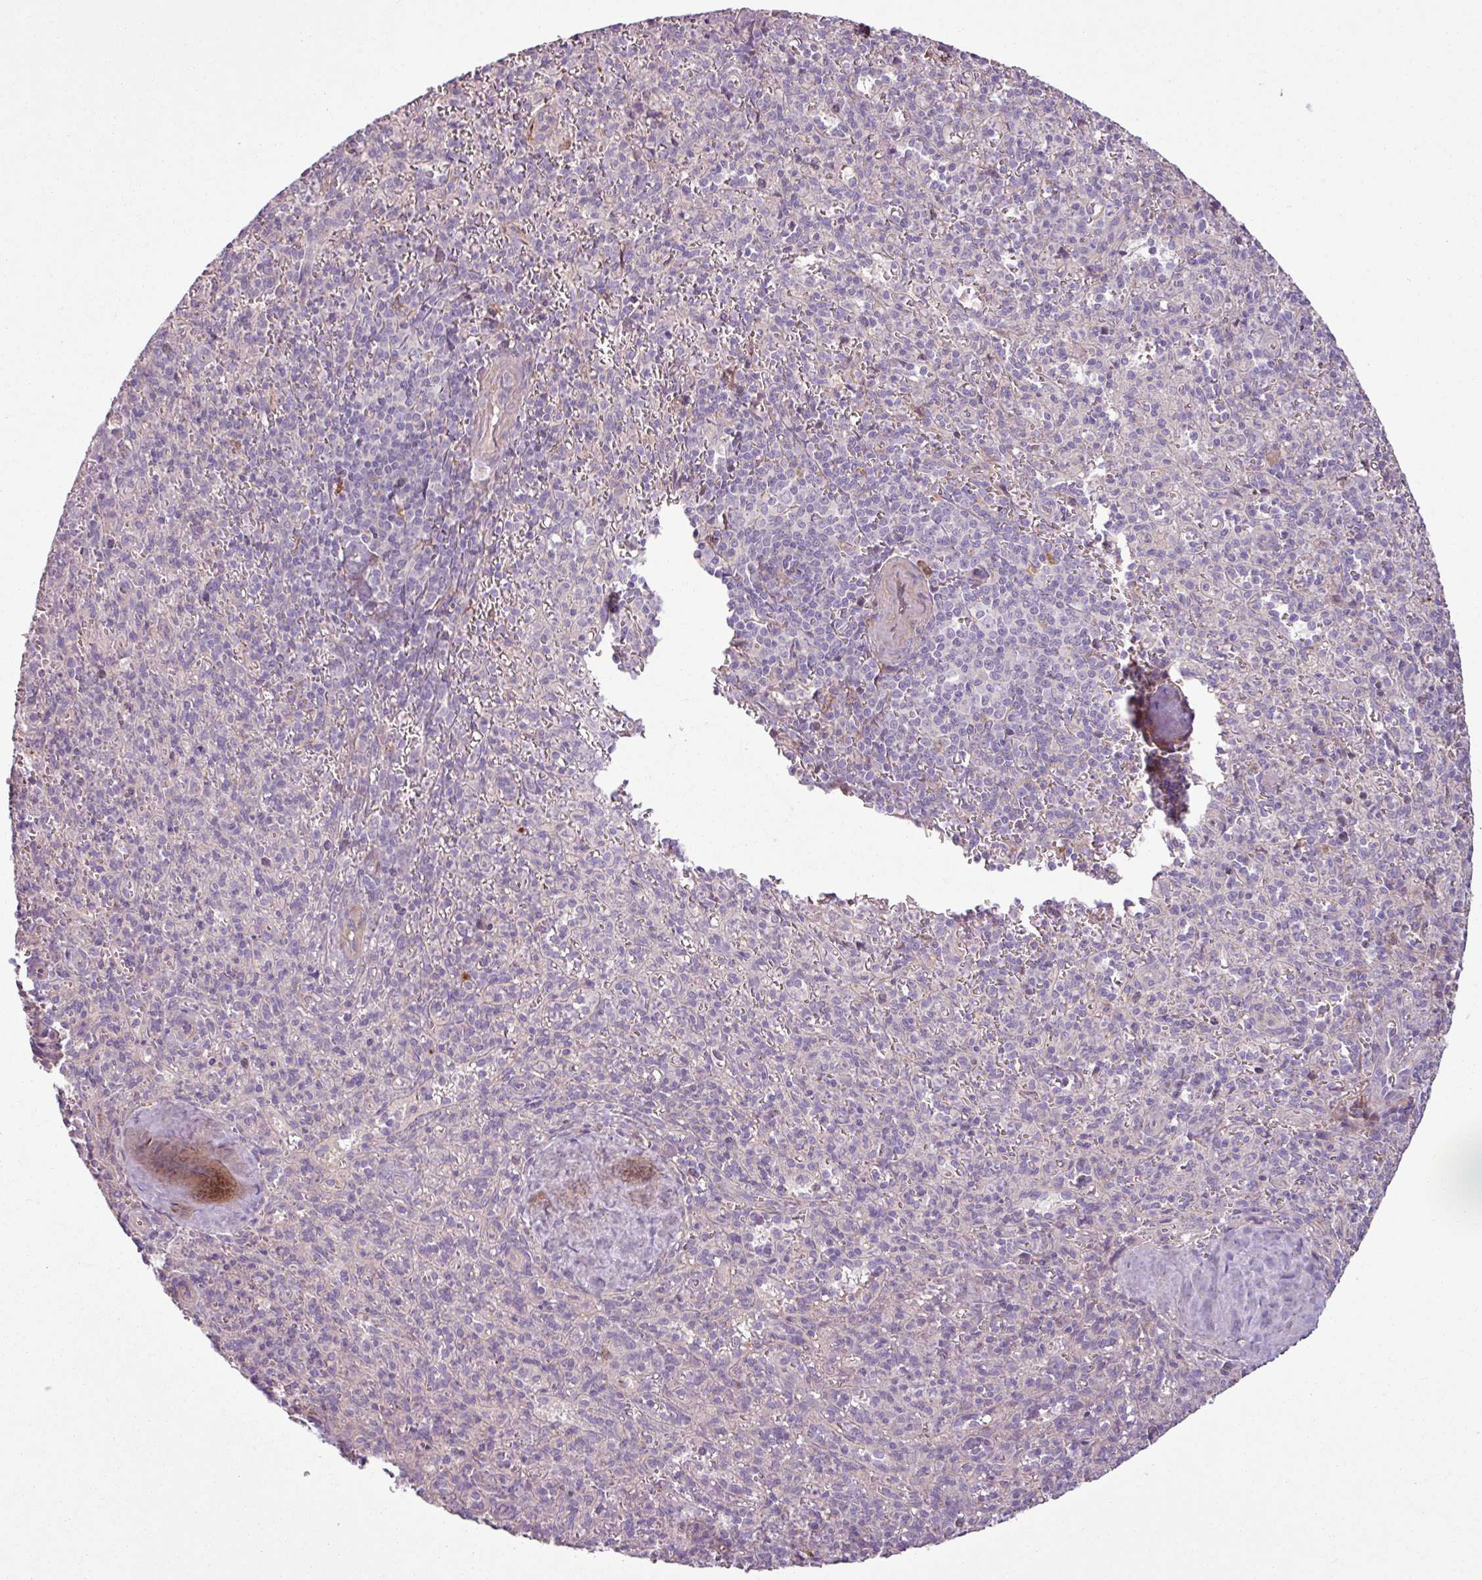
{"staining": {"intensity": "negative", "quantity": "none", "location": "none"}, "tissue": "spleen", "cell_type": "Cells in red pulp", "image_type": "normal", "snomed": [{"axis": "morphology", "description": "Normal tissue, NOS"}, {"axis": "topography", "description": "Spleen"}], "caption": "DAB immunohistochemical staining of normal spleen shows no significant staining in cells in red pulp. (DAB IHC, high magnification).", "gene": "C4A", "patient": {"sex": "female", "age": 70}}